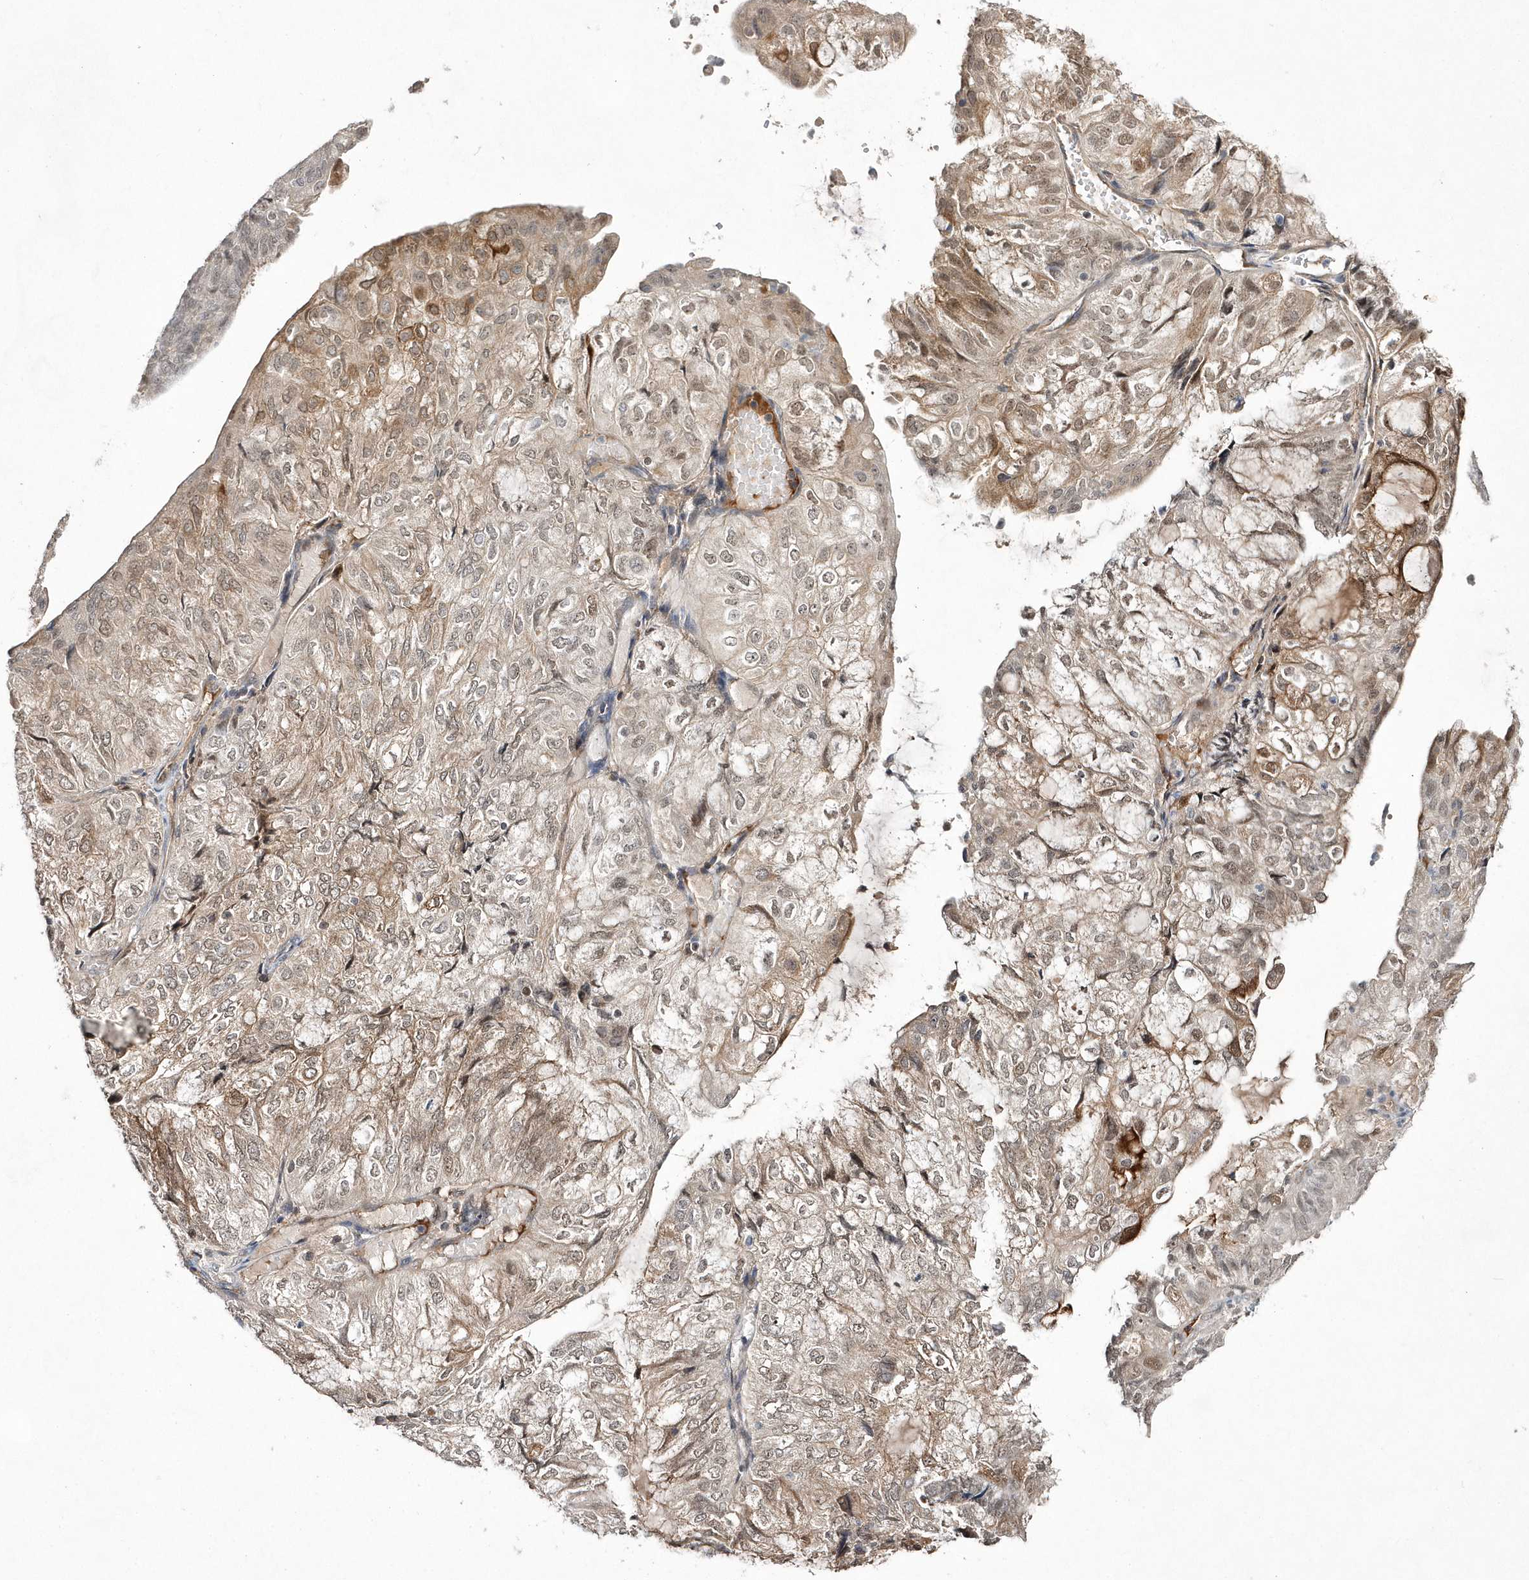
{"staining": {"intensity": "moderate", "quantity": ">75%", "location": "cytoplasmic/membranous,nuclear"}, "tissue": "endometrial cancer", "cell_type": "Tumor cells", "image_type": "cancer", "snomed": [{"axis": "morphology", "description": "Adenocarcinoma, NOS"}, {"axis": "topography", "description": "Endometrium"}], "caption": "Approximately >75% of tumor cells in human endometrial cancer (adenocarcinoma) reveal moderate cytoplasmic/membranous and nuclear protein positivity as visualized by brown immunohistochemical staining.", "gene": "TMEM132B", "patient": {"sex": "female", "age": 81}}